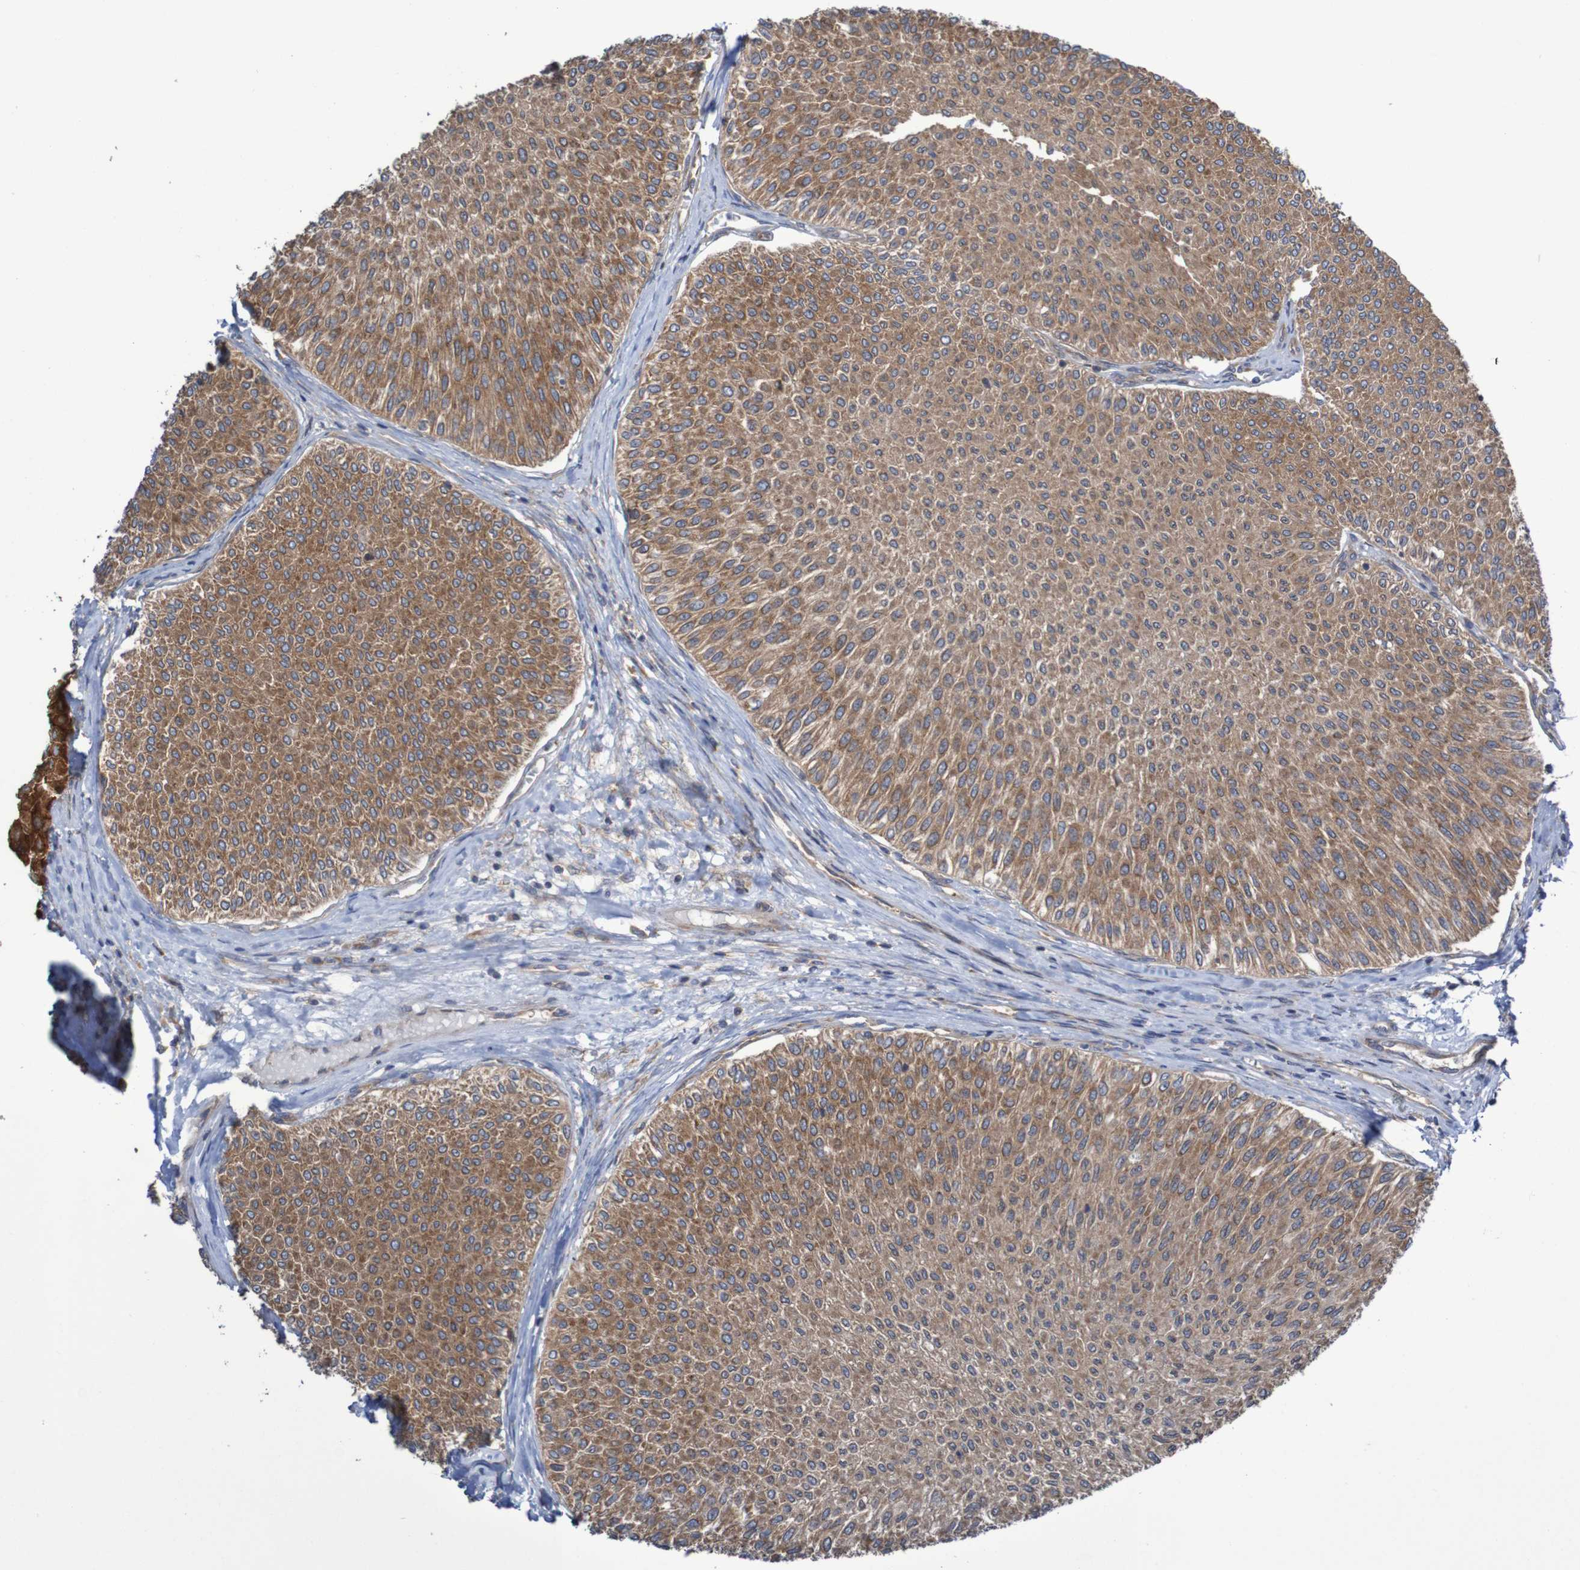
{"staining": {"intensity": "strong", "quantity": ">75%", "location": "cytoplasmic/membranous"}, "tissue": "urothelial cancer", "cell_type": "Tumor cells", "image_type": "cancer", "snomed": [{"axis": "morphology", "description": "Urothelial carcinoma, Low grade"}, {"axis": "topography", "description": "Urinary bladder"}], "caption": "DAB (3,3'-diaminobenzidine) immunohistochemical staining of urothelial carcinoma (low-grade) demonstrates strong cytoplasmic/membranous protein expression in about >75% of tumor cells.", "gene": "LRRC47", "patient": {"sex": "male", "age": 78}}